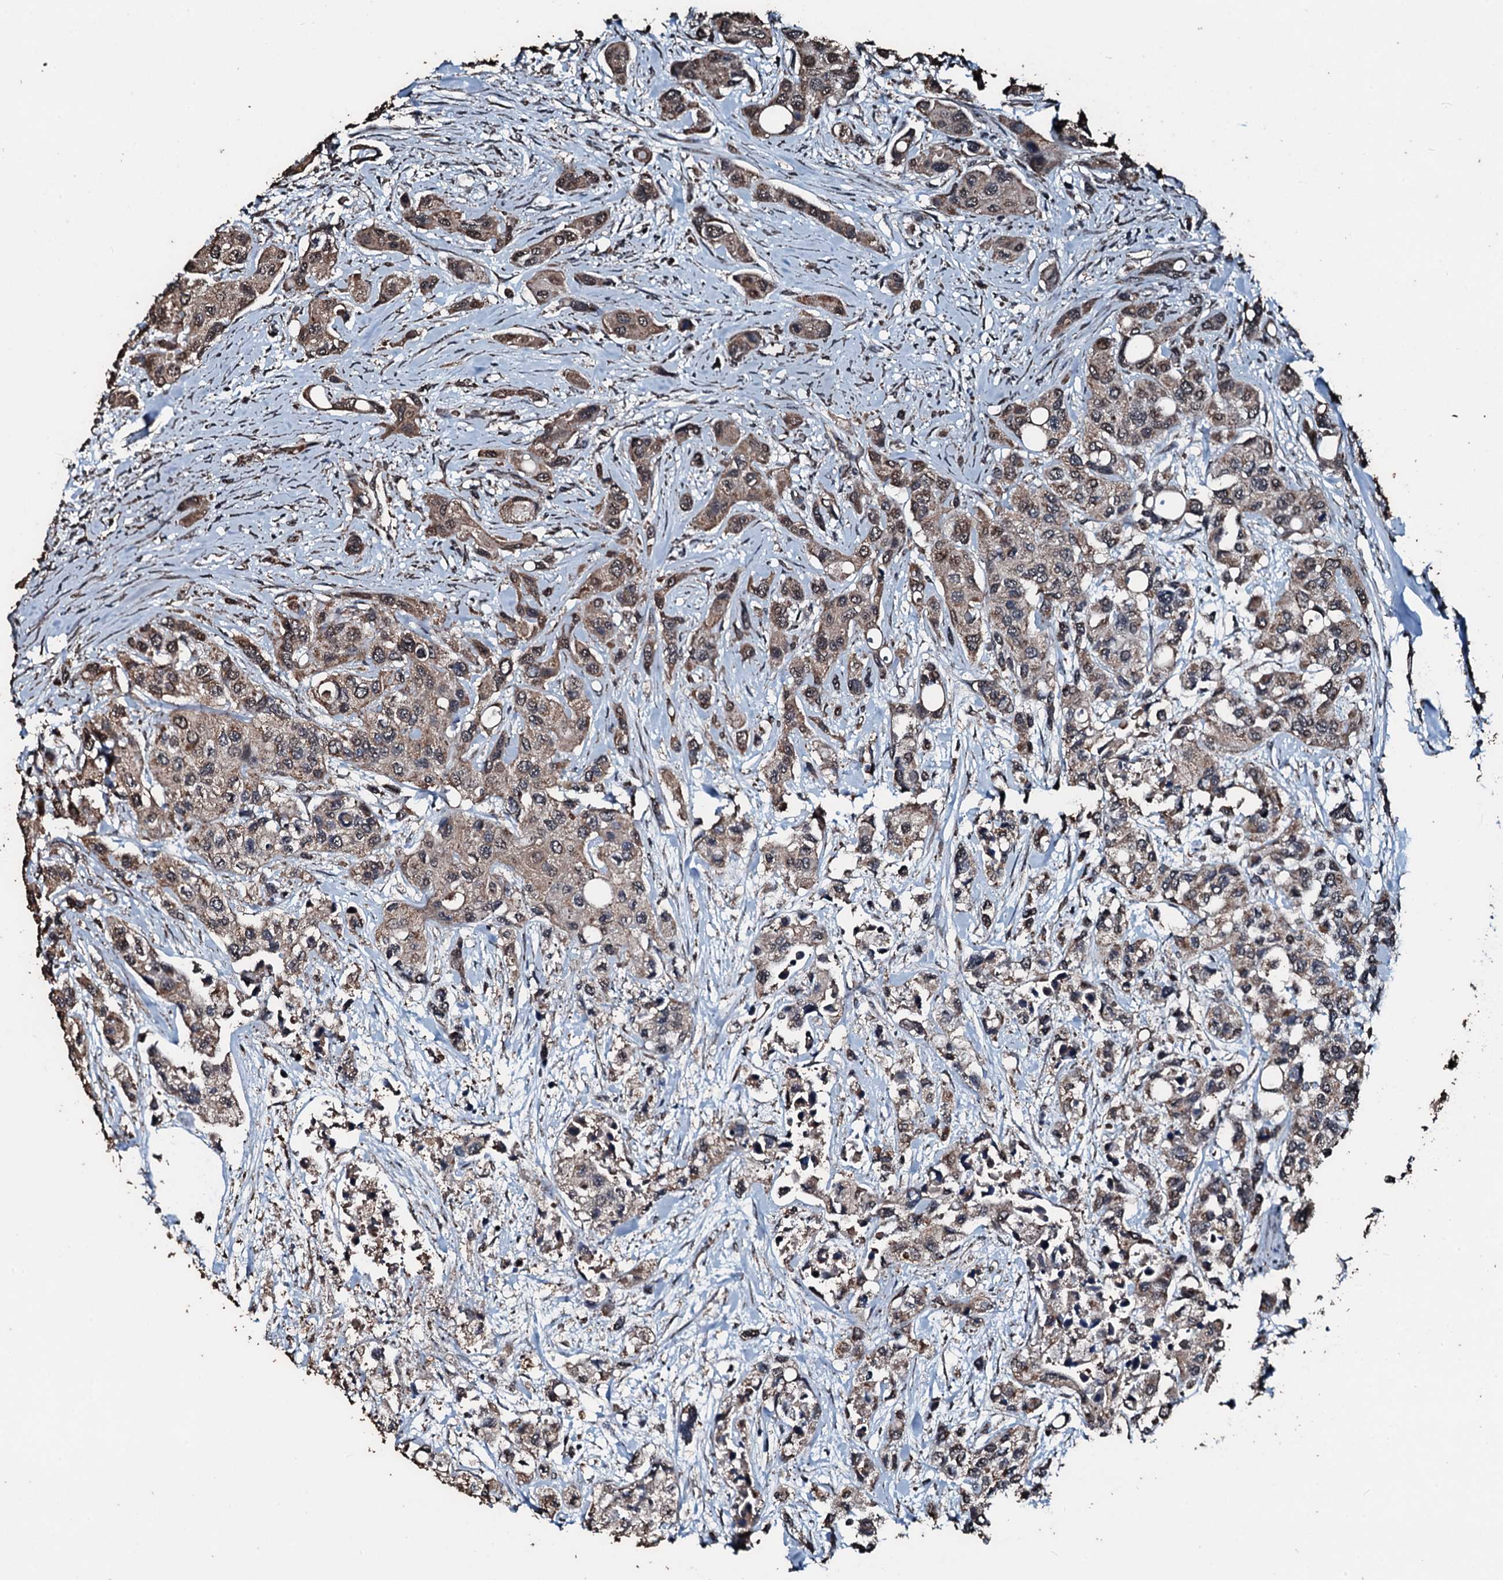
{"staining": {"intensity": "weak", "quantity": ">75%", "location": "cytoplasmic/membranous"}, "tissue": "urothelial cancer", "cell_type": "Tumor cells", "image_type": "cancer", "snomed": [{"axis": "morphology", "description": "Normal tissue, NOS"}, {"axis": "morphology", "description": "Urothelial carcinoma, High grade"}, {"axis": "topography", "description": "Vascular tissue"}, {"axis": "topography", "description": "Urinary bladder"}], "caption": "Tumor cells reveal weak cytoplasmic/membranous staining in approximately >75% of cells in high-grade urothelial carcinoma.", "gene": "FAAP24", "patient": {"sex": "female", "age": 56}}